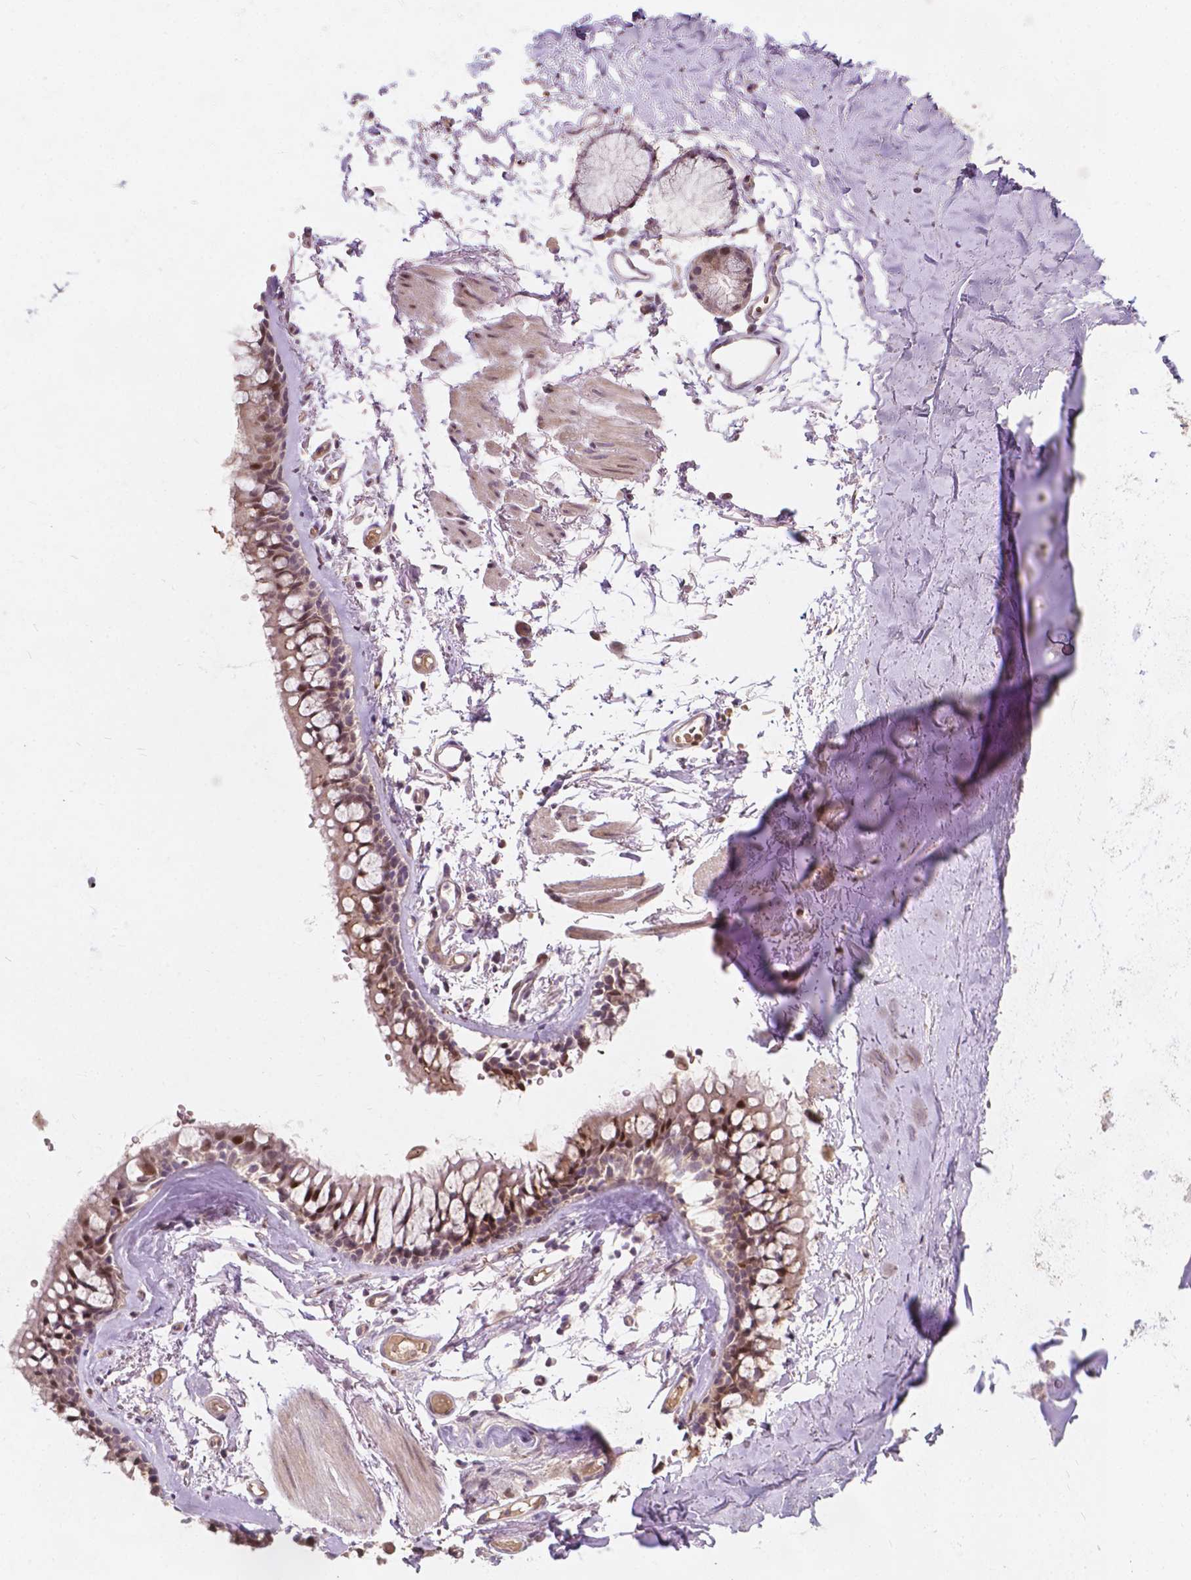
{"staining": {"intensity": "moderate", "quantity": ">75%", "location": "cytoplasmic/membranous,nuclear"}, "tissue": "adipose tissue", "cell_type": "Adipocytes", "image_type": "normal", "snomed": [{"axis": "morphology", "description": "Normal tissue, NOS"}, {"axis": "topography", "description": "Cartilage tissue"}, {"axis": "topography", "description": "Bronchus"}], "caption": "IHC staining of unremarkable adipose tissue, which displays medium levels of moderate cytoplasmic/membranous,nuclear positivity in about >75% of adipocytes indicating moderate cytoplasmic/membranous,nuclear protein staining. The staining was performed using DAB (3,3'-diaminobenzidine) (brown) for protein detection and nuclei were counterstained in hematoxylin (blue).", "gene": "DUSP16", "patient": {"sex": "female", "age": 79}}